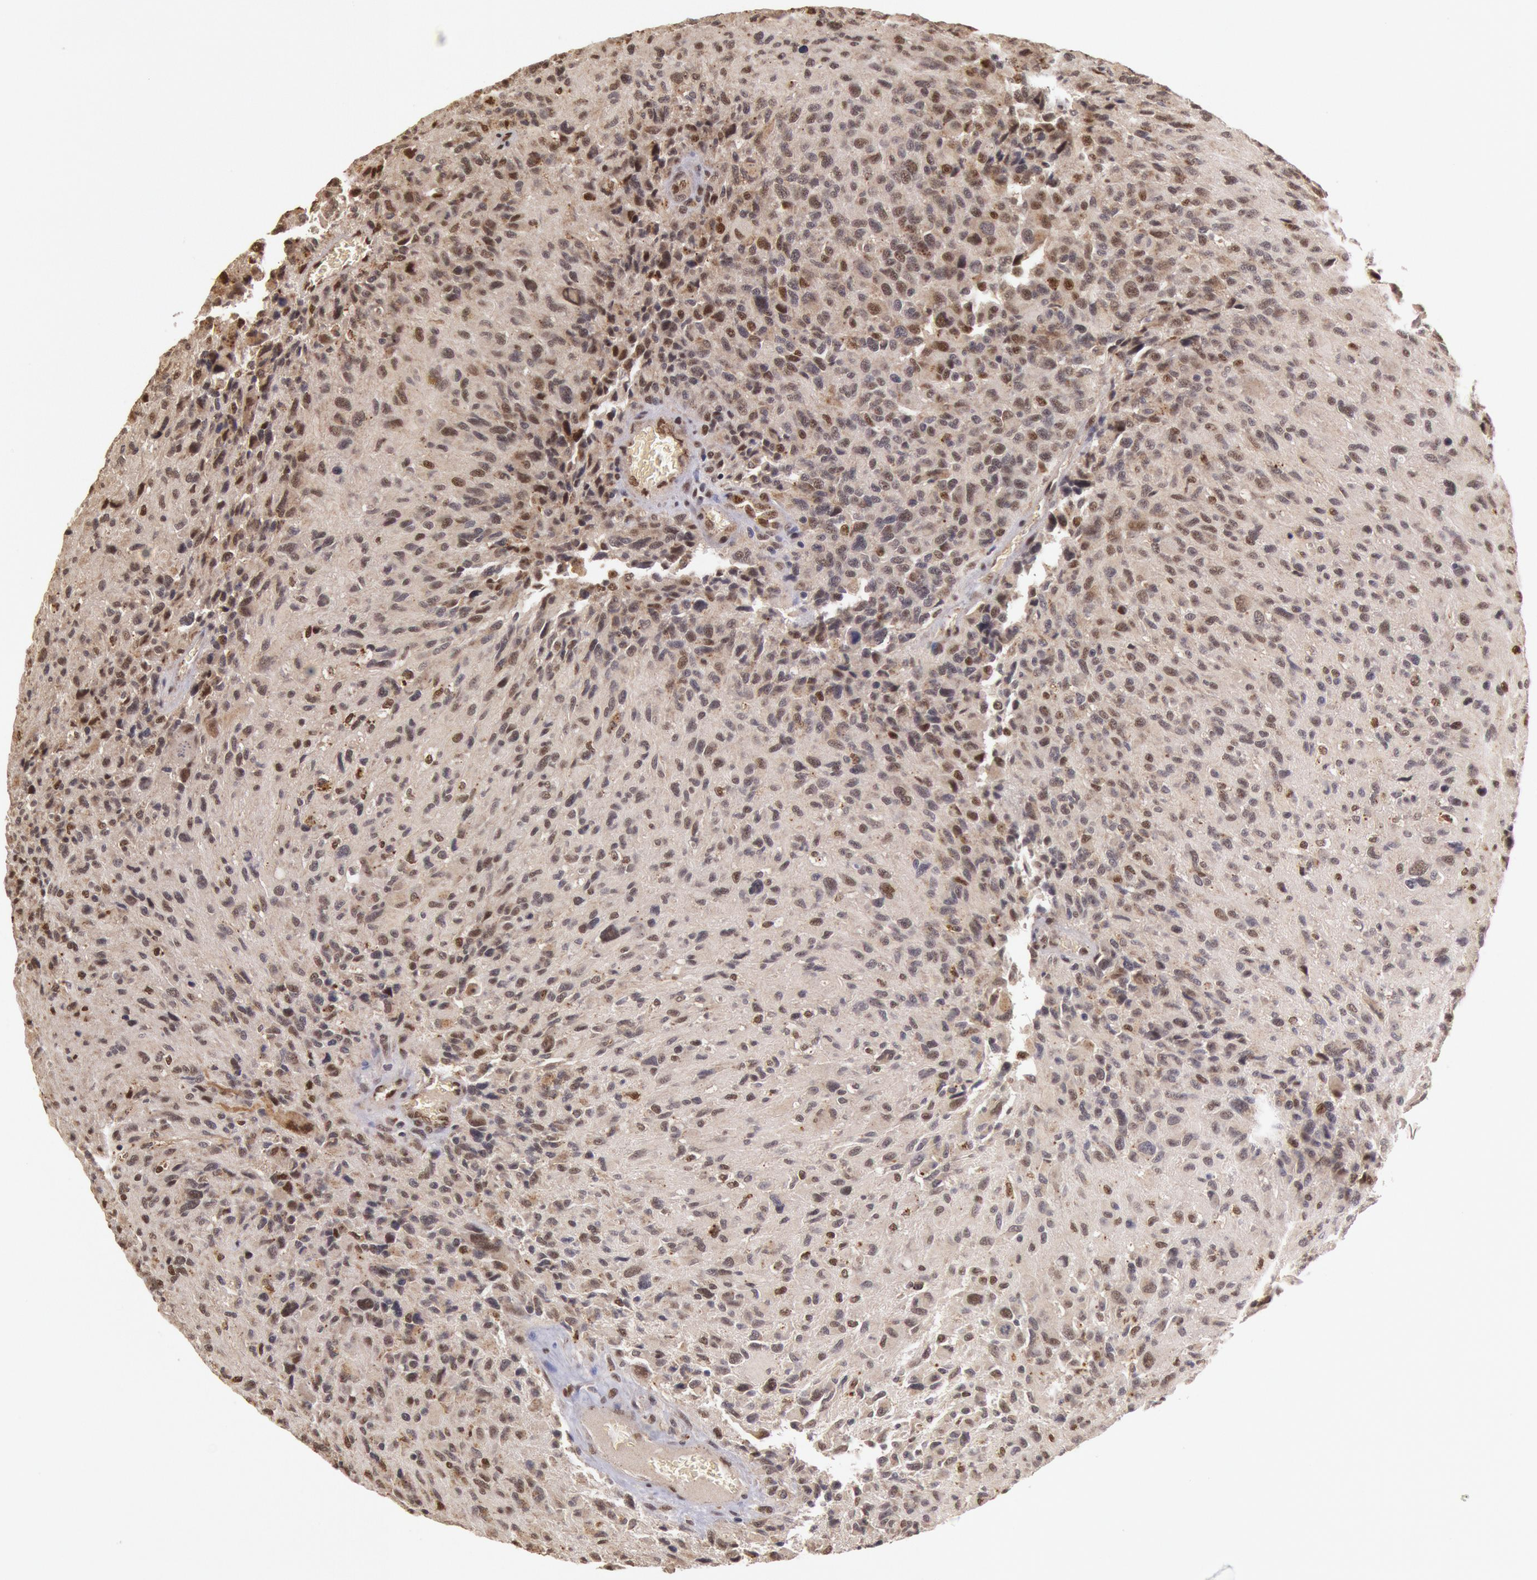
{"staining": {"intensity": "moderate", "quantity": "25%-75%", "location": "nuclear"}, "tissue": "glioma", "cell_type": "Tumor cells", "image_type": "cancer", "snomed": [{"axis": "morphology", "description": "Glioma, malignant, High grade"}, {"axis": "topography", "description": "Brain"}], "caption": "Glioma tissue demonstrates moderate nuclear expression in approximately 25%-75% of tumor cells, visualized by immunohistochemistry.", "gene": "LIG4", "patient": {"sex": "male", "age": 69}}